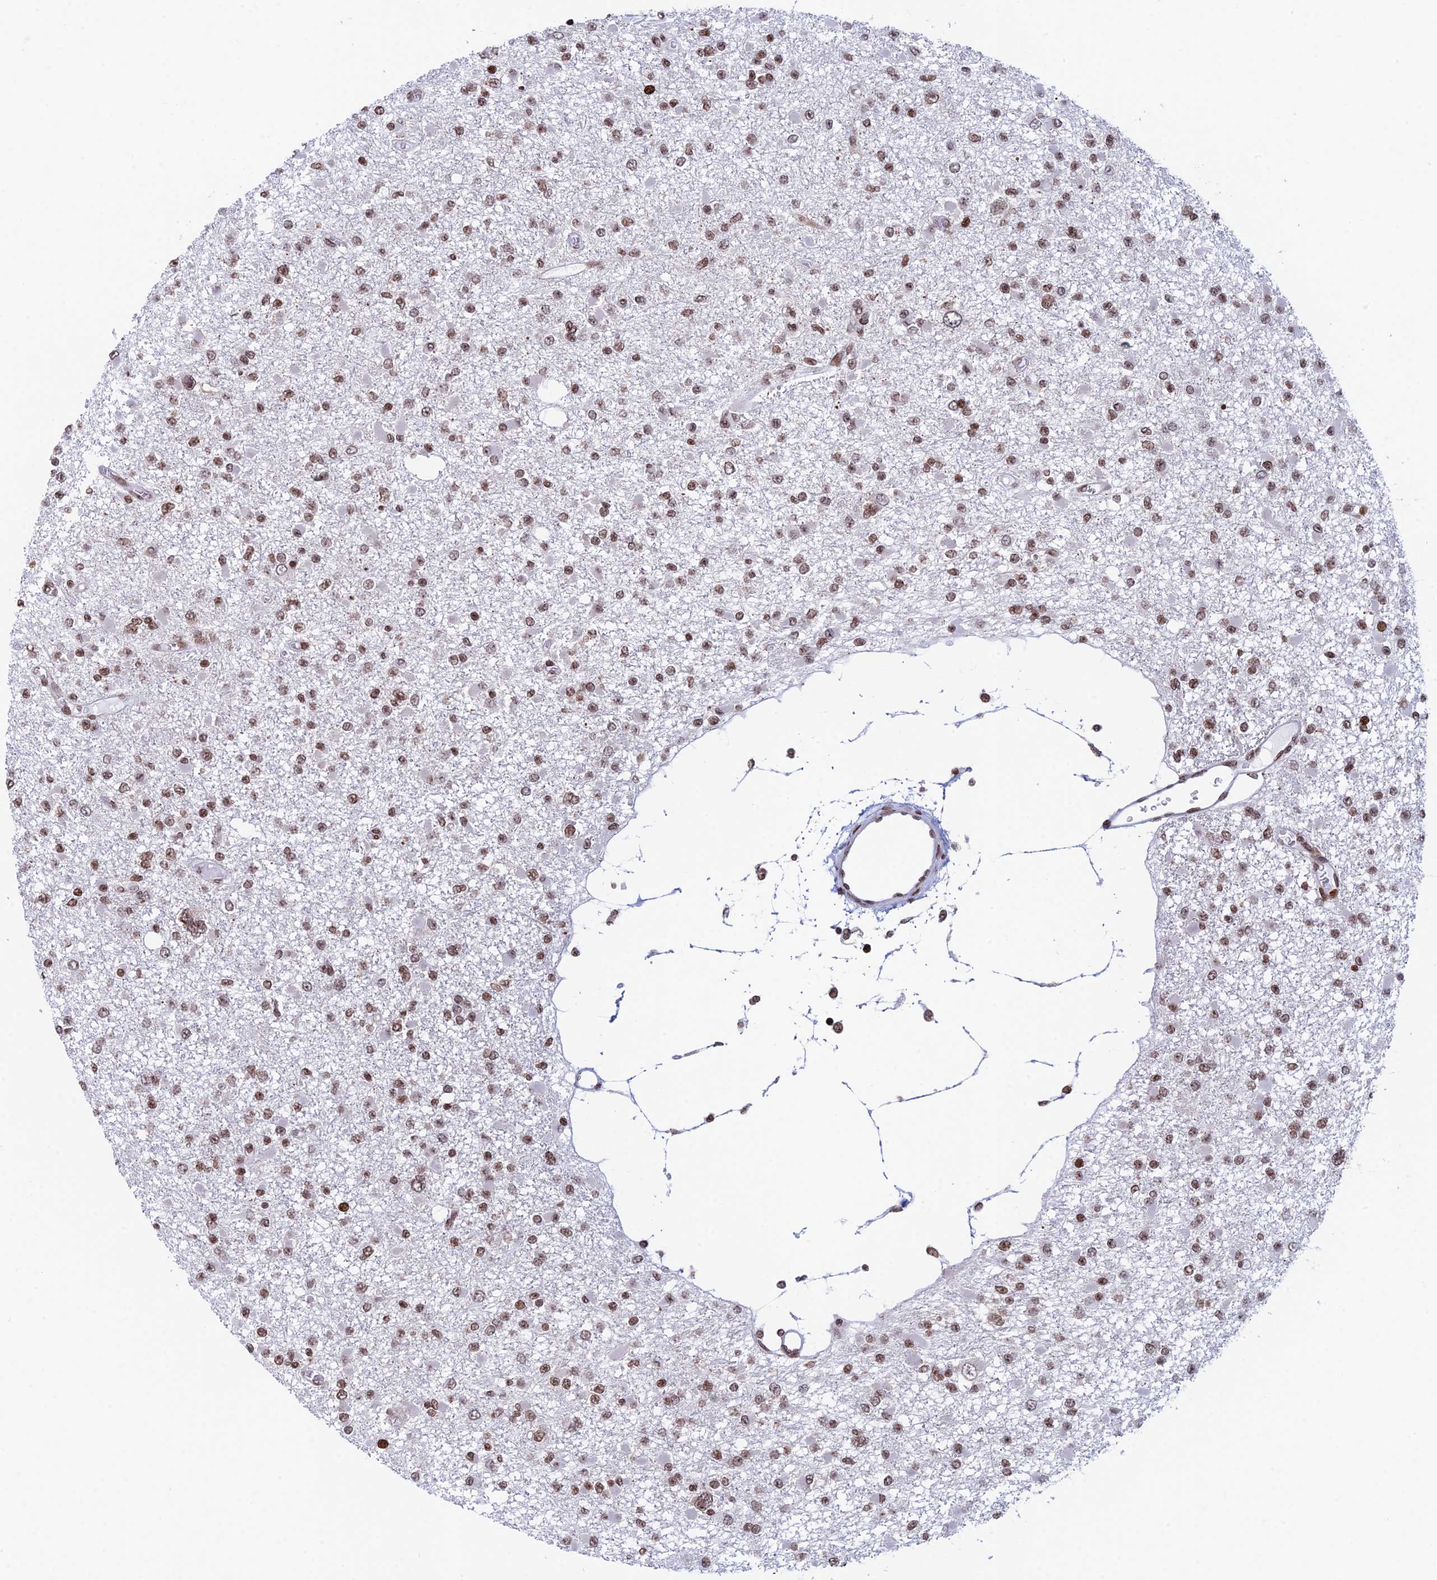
{"staining": {"intensity": "moderate", "quantity": ">75%", "location": "nuclear"}, "tissue": "glioma", "cell_type": "Tumor cells", "image_type": "cancer", "snomed": [{"axis": "morphology", "description": "Glioma, malignant, Low grade"}, {"axis": "topography", "description": "Brain"}], "caption": "Glioma stained with a protein marker shows moderate staining in tumor cells.", "gene": "RPAP1", "patient": {"sex": "female", "age": 22}}